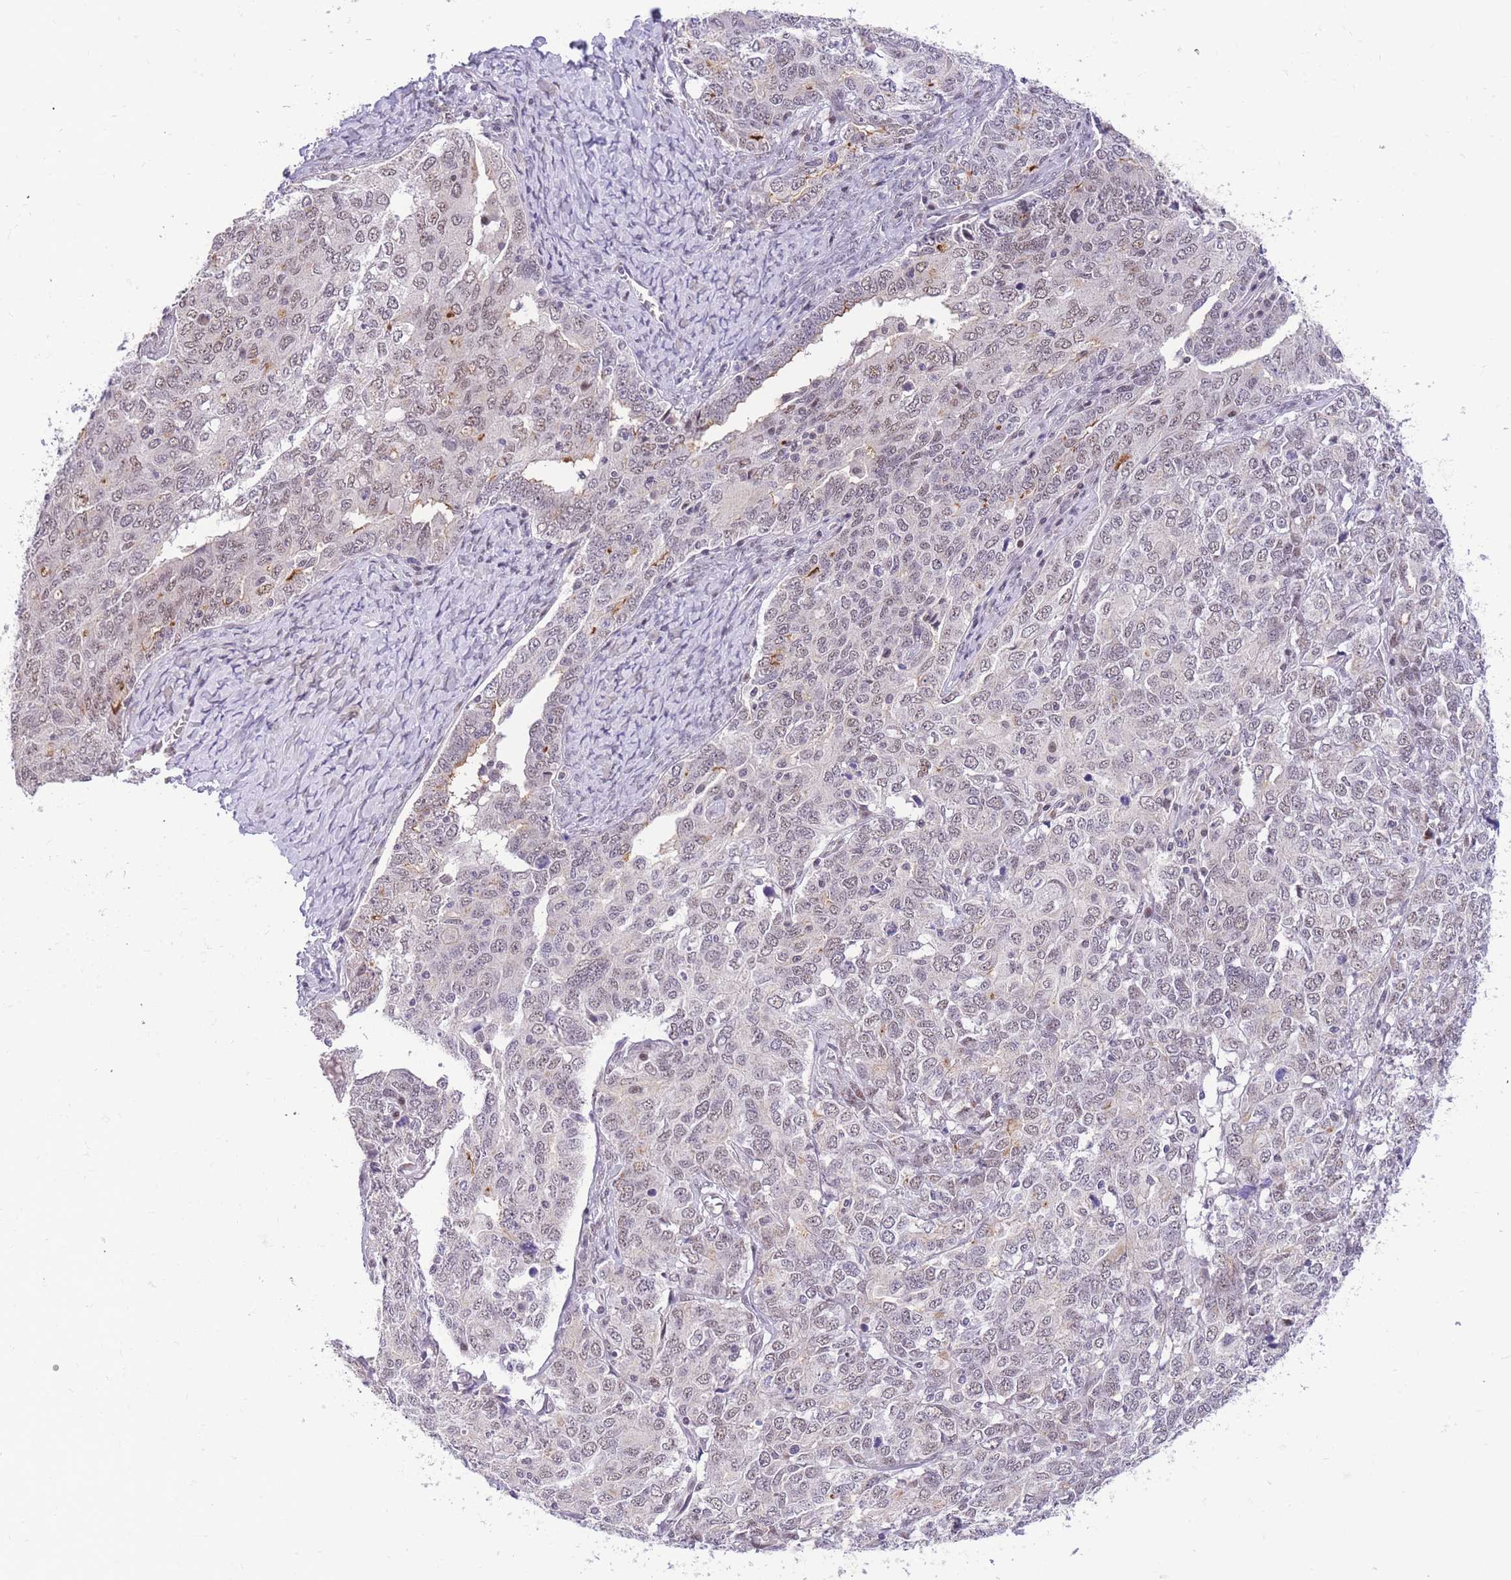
{"staining": {"intensity": "weak", "quantity": "25%-75%", "location": "nuclear"}, "tissue": "ovarian cancer", "cell_type": "Tumor cells", "image_type": "cancer", "snomed": [{"axis": "morphology", "description": "Carcinoma, endometroid"}, {"axis": "topography", "description": "Ovary"}], "caption": "Ovarian cancer (endometroid carcinoma) stained with DAB (3,3'-diaminobenzidine) immunohistochemistry (IHC) demonstrates low levels of weak nuclear staining in approximately 25%-75% of tumor cells.", "gene": "SLC35F2", "patient": {"sex": "female", "age": 62}}